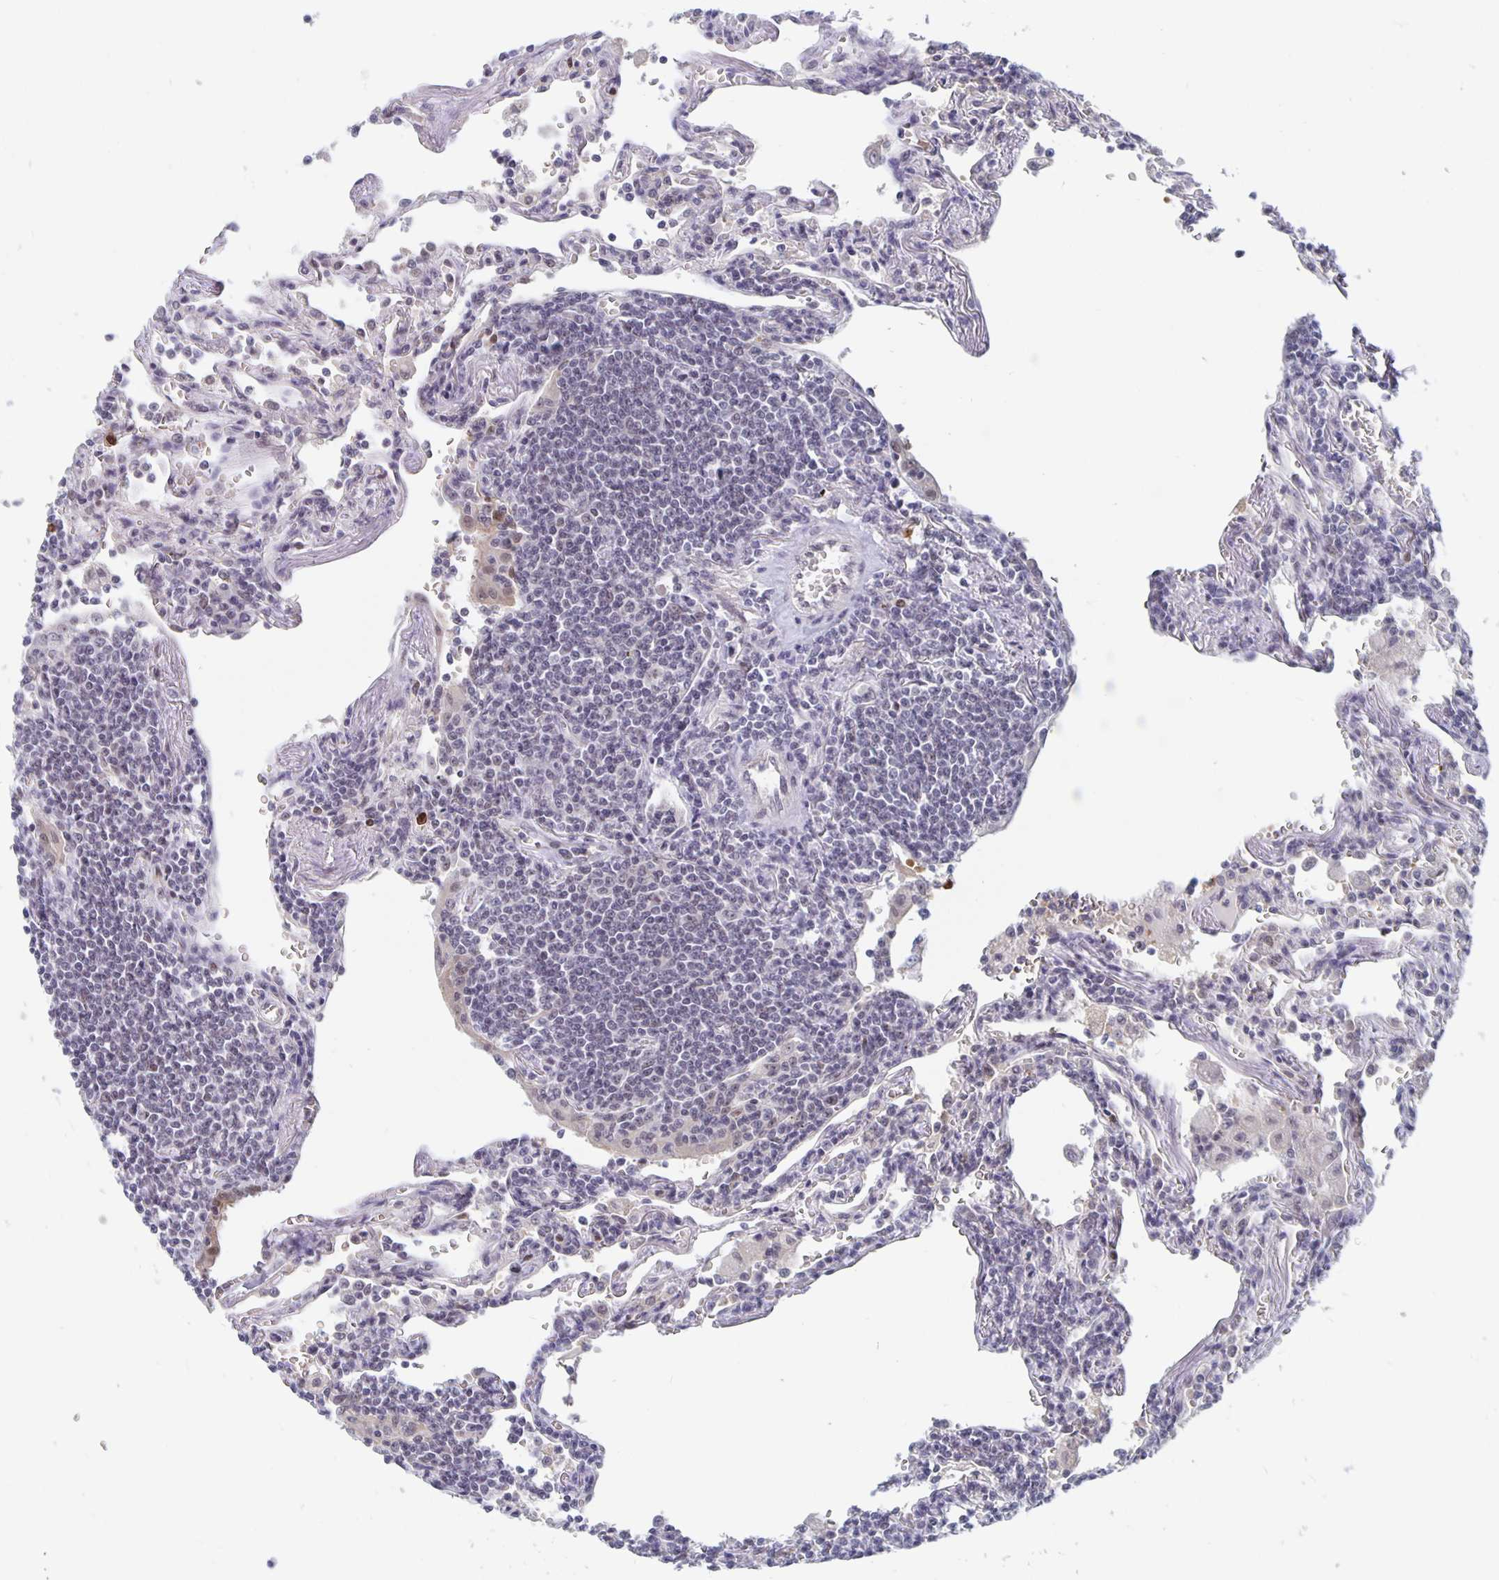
{"staining": {"intensity": "negative", "quantity": "none", "location": "none"}, "tissue": "lymphoma", "cell_type": "Tumor cells", "image_type": "cancer", "snomed": [{"axis": "morphology", "description": "Malignant lymphoma, non-Hodgkin's type, Low grade"}, {"axis": "topography", "description": "Lung"}], "caption": "Immunohistochemistry photomicrograph of neoplastic tissue: lymphoma stained with DAB exhibits no significant protein expression in tumor cells.", "gene": "ZNF691", "patient": {"sex": "female", "age": 71}}